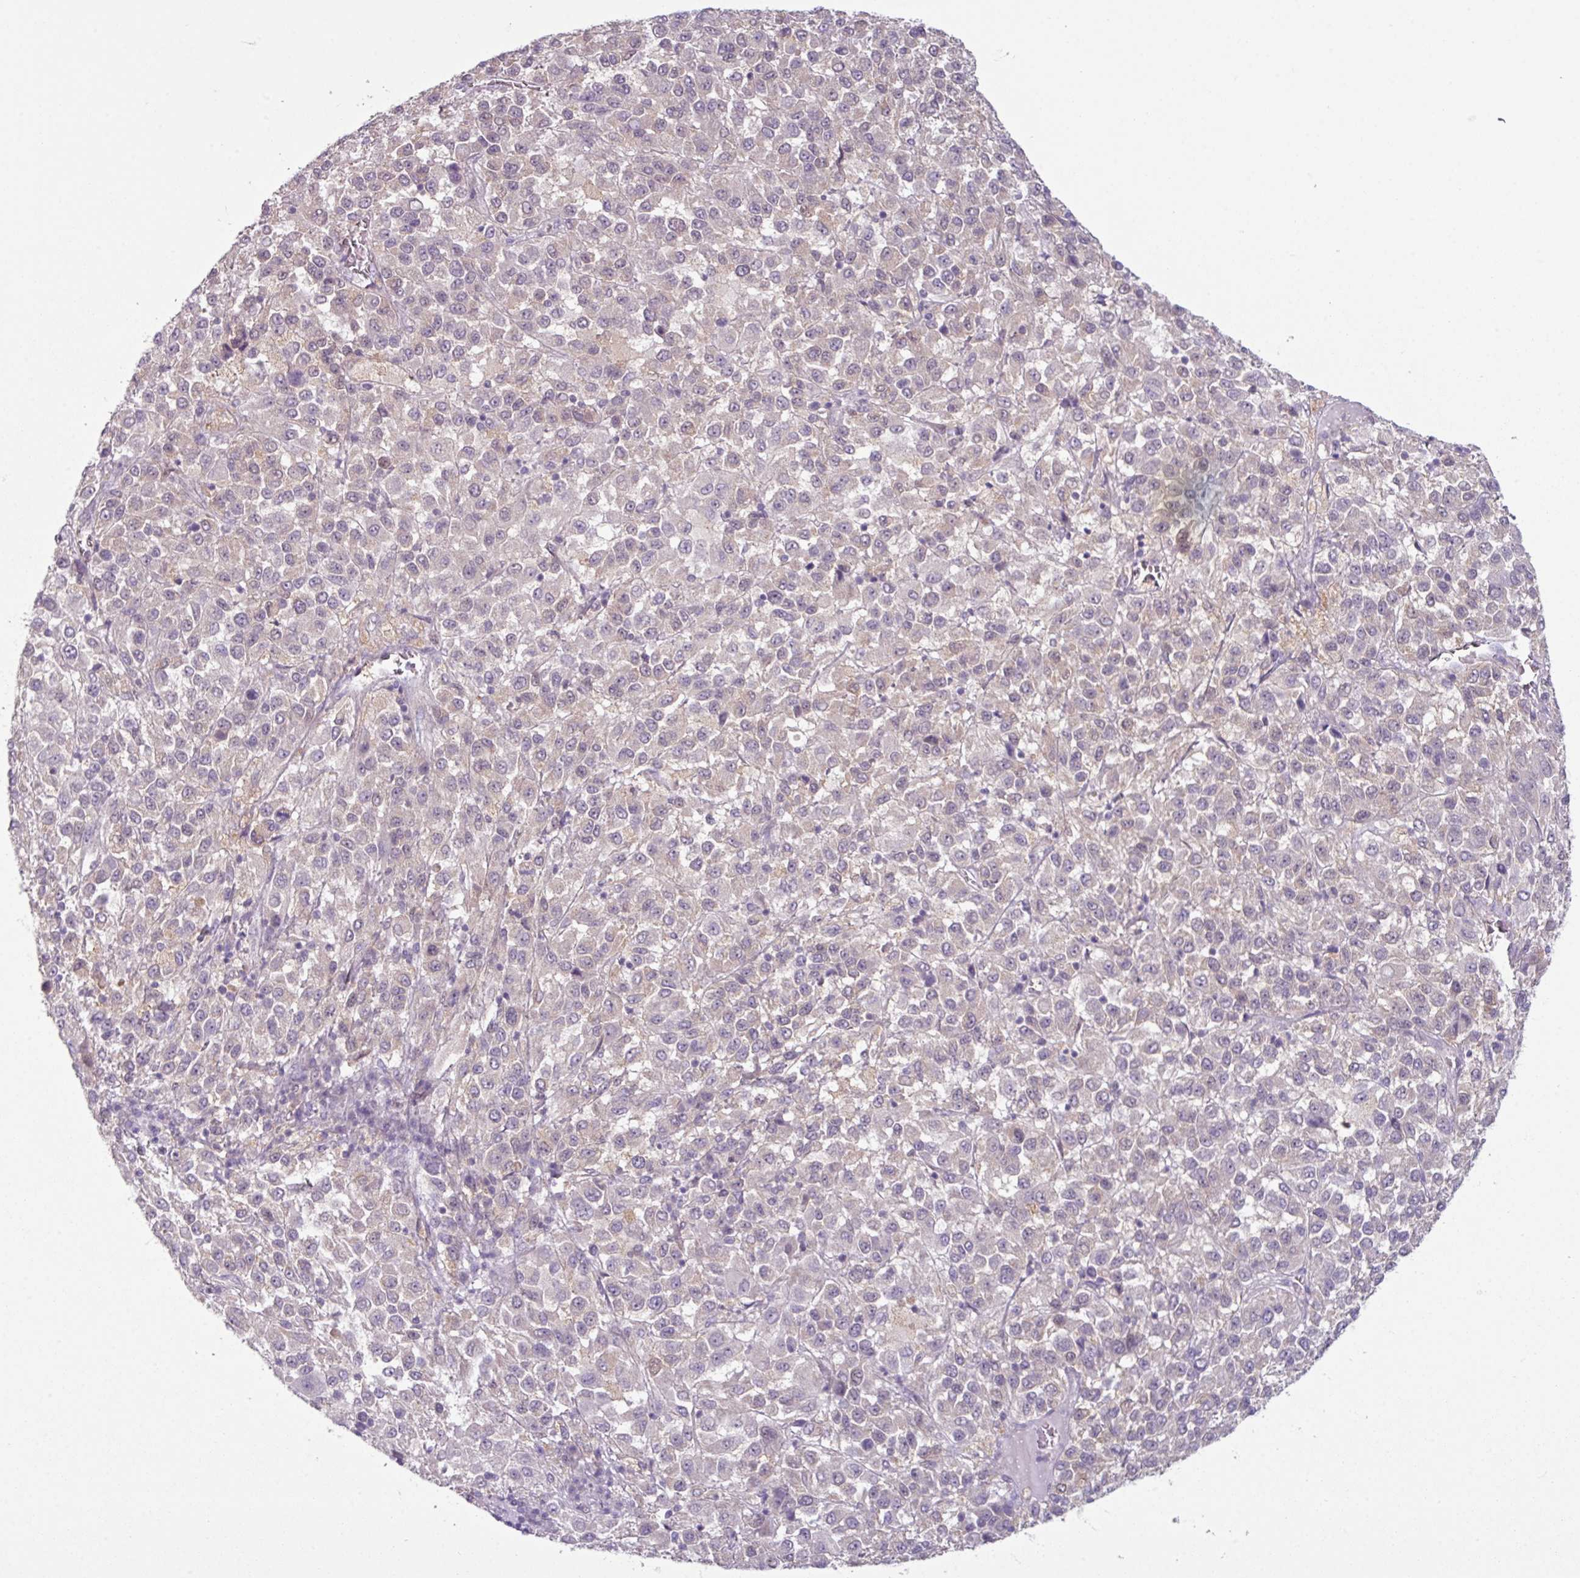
{"staining": {"intensity": "negative", "quantity": "none", "location": "none"}, "tissue": "melanoma", "cell_type": "Tumor cells", "image_type": "cancer", "snomed": [{"axis": "morphology", "description": "Malignant melanoma, Metastatic site"}, {"axis": "topography", "description": "Lung"}], "caption": "DAB immunohistochemical staining of human melanoma exhibits no significant staining in tumor cells.", "gene": "TTLL12", "patient": {"sex": "male", "age": 64}}